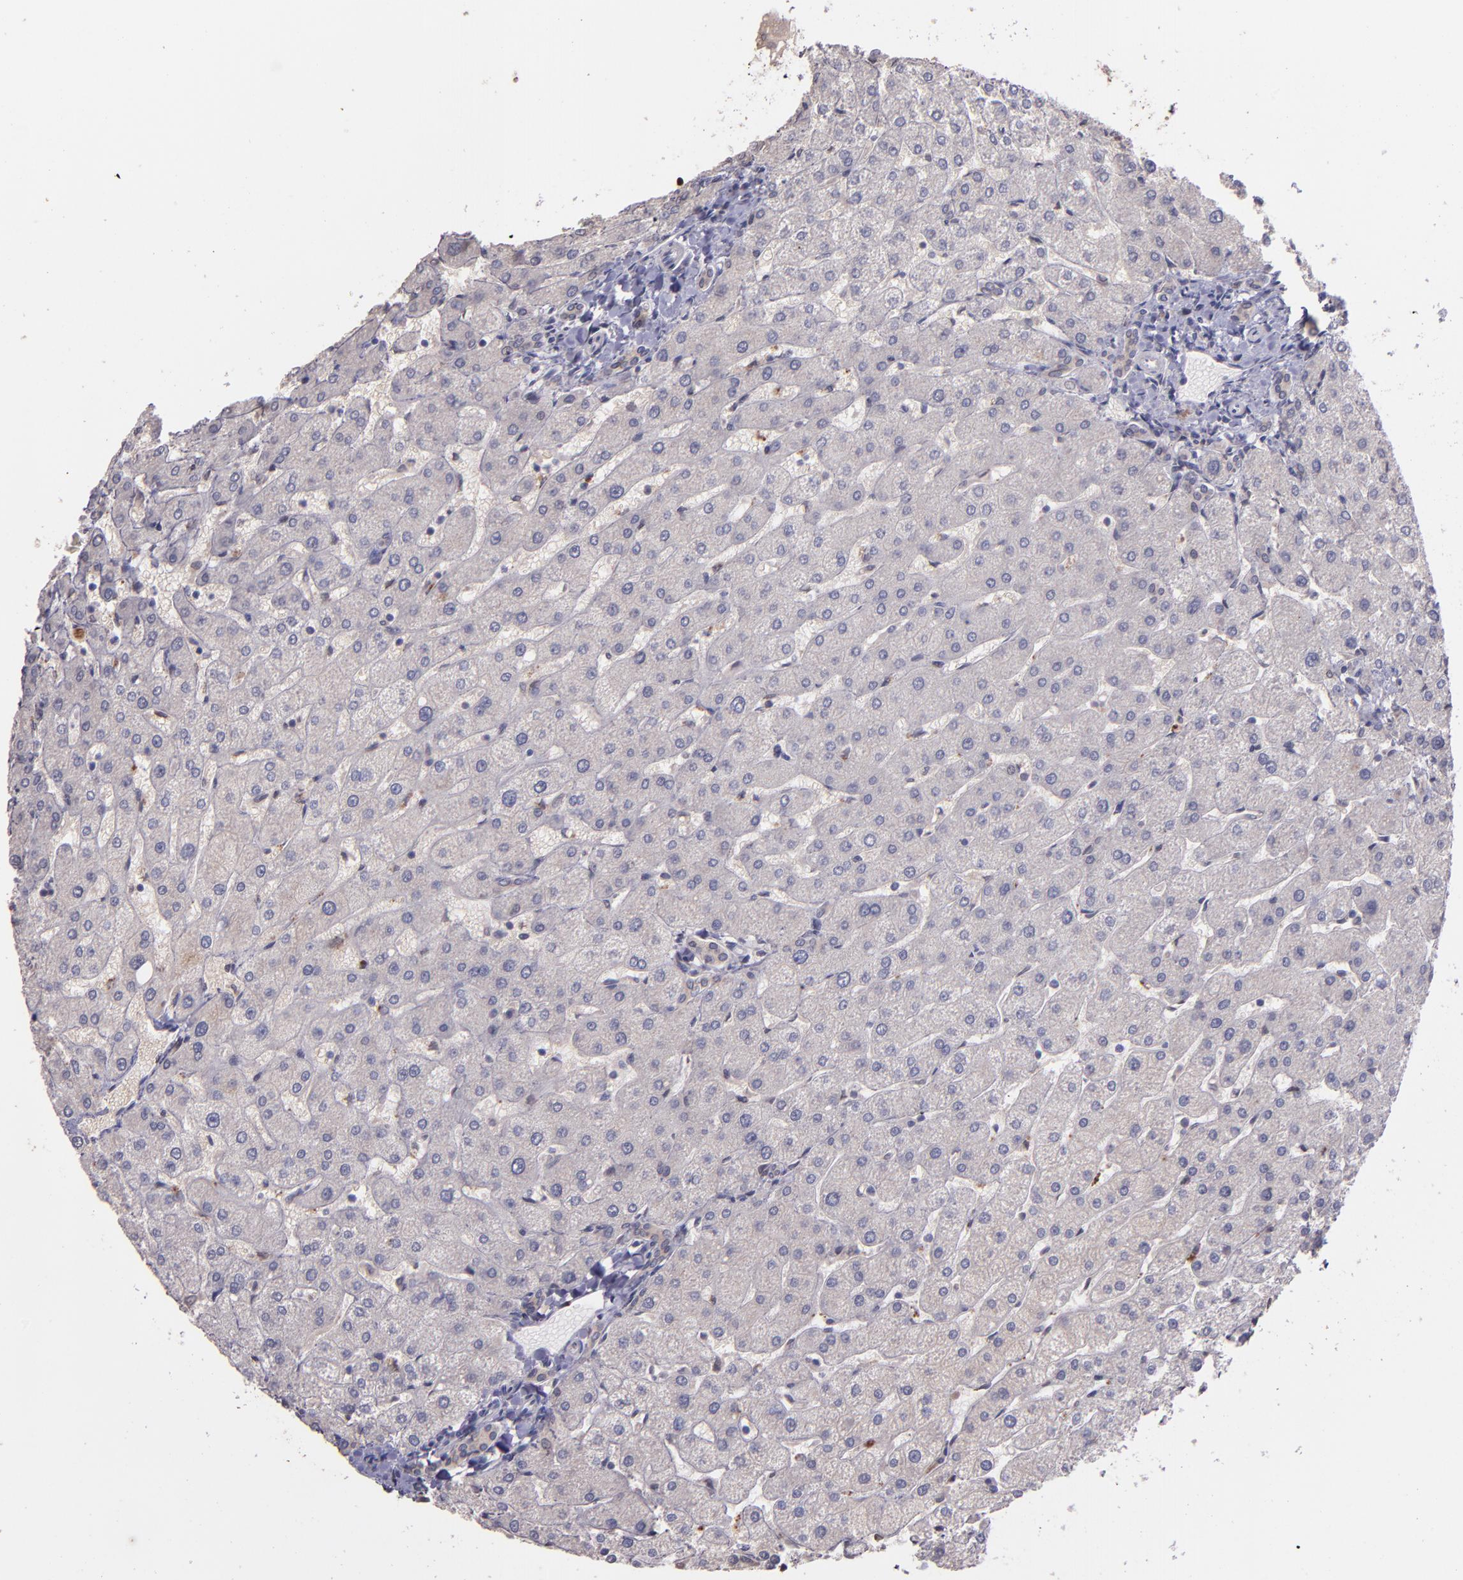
{"staining": {"intensity": "weak", "quantity": "25%-75%", "location": "cytoplasmic/membranous"}, "tissue": "liver", "cell_type": "Cholangiocytes", "image_type": "normal", "snomed": [{"axis": "morphology", "description": "Normal tissue, NOS"}, {"axis": "topography", "description": "Liver"}], "caption": "Protein expression analysis of normal human liver reveals weak cytoplasmic/membranous expression in approximately 25%-75% of cholangiocytes. The protein of interest is shown in brown color, while the nuclei are stained blue.", "gene": "NUP62CL", "patient": {"sex": "male", "age": 67}}